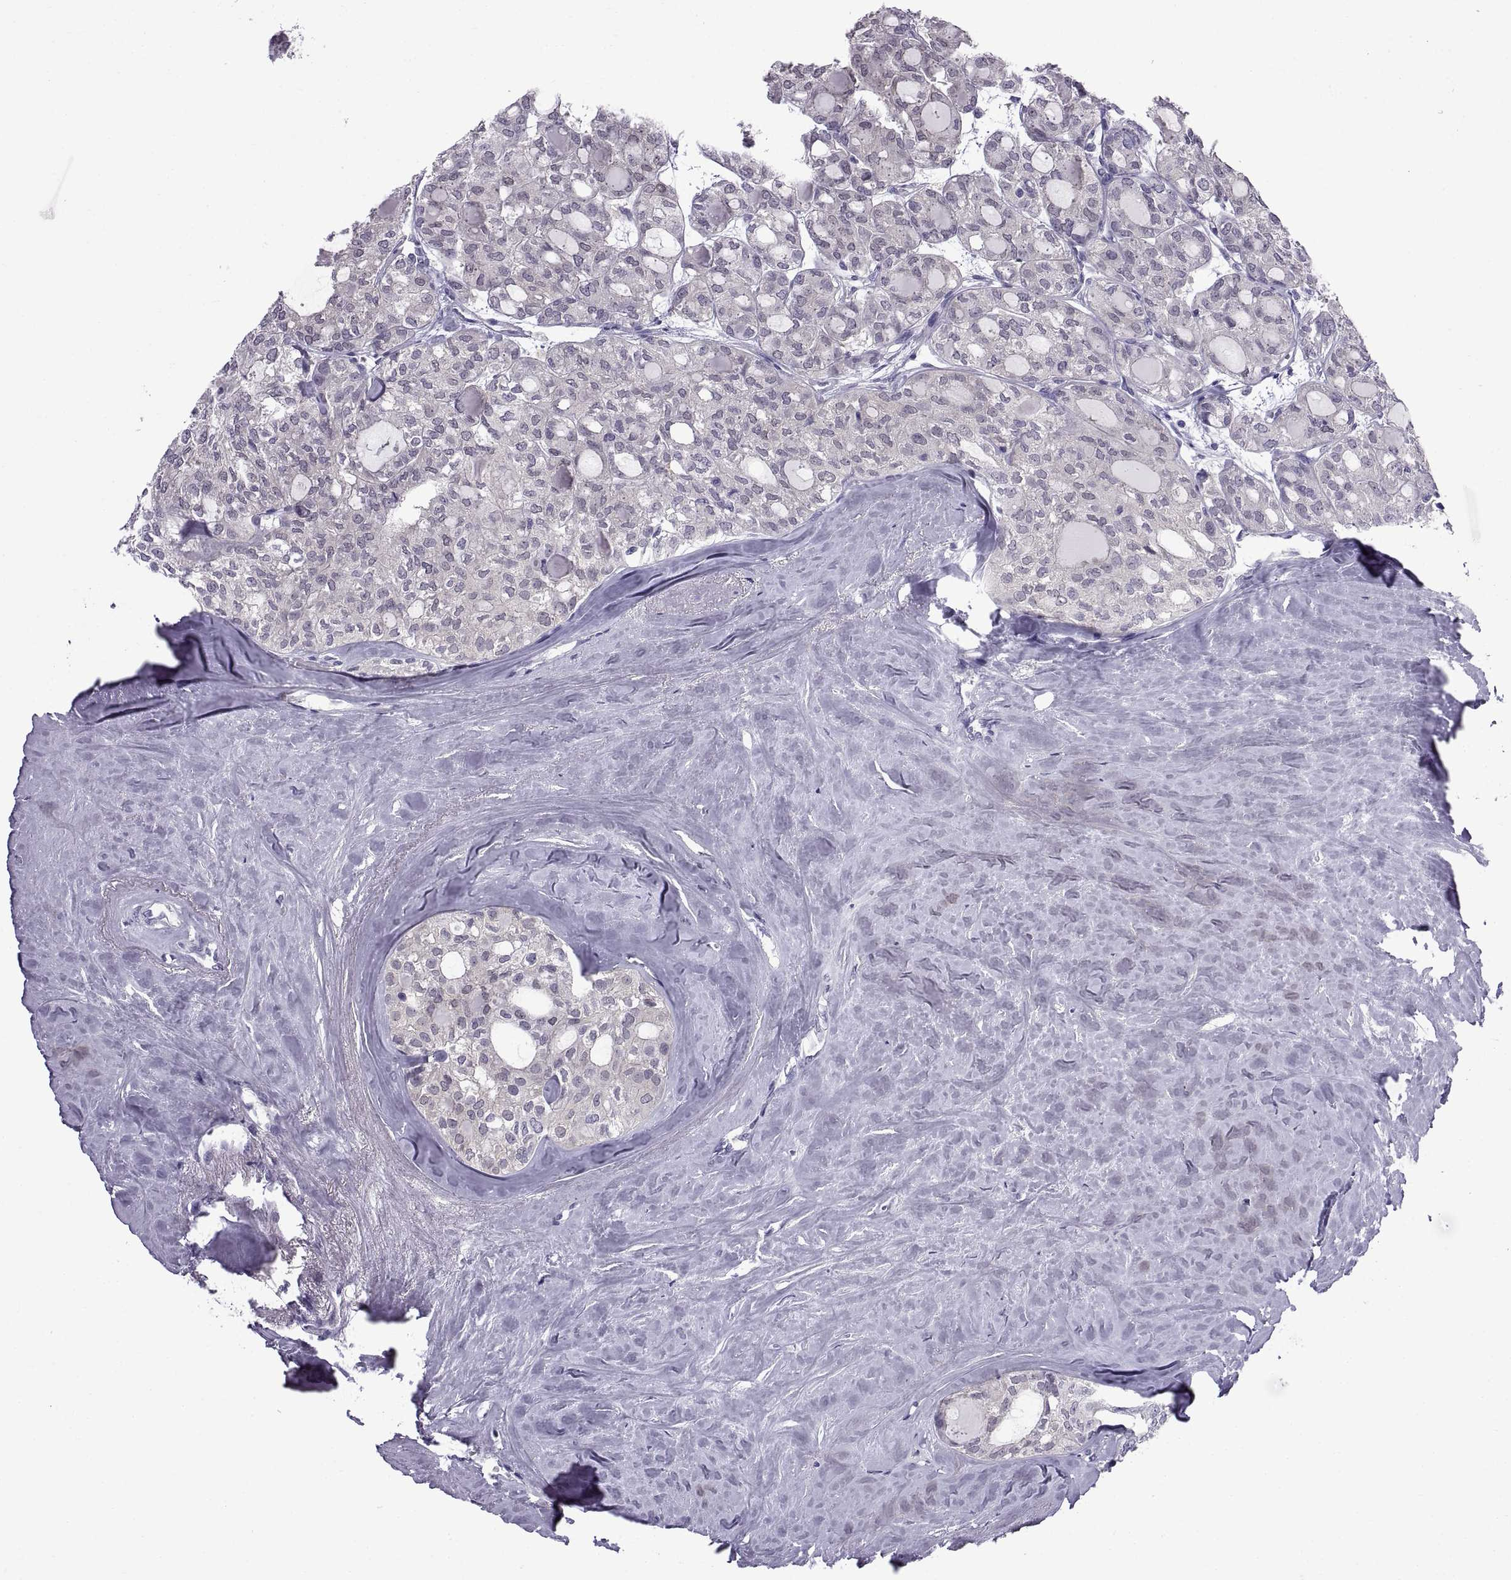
{"staining": {"intensity": "negative", "quantity": "none", "location": "none"}, "tissue": "thyroid cancer", "cell_type": "Tumor cells", "image_type": "cancer", "snomed": [{"axis": "morphology", "description": "Follicular adenoma carcinoma, NOS"}, {"axis": "topography", "description": "Thyroid gland"}], "caption": "Photomicrograph shows no significant protein positivity in tumor cells of thyroid cancer (follicular adenoma carcinoma).", "gene": "SPDYE1", "patient": {"sex": "male", "age": 75}}